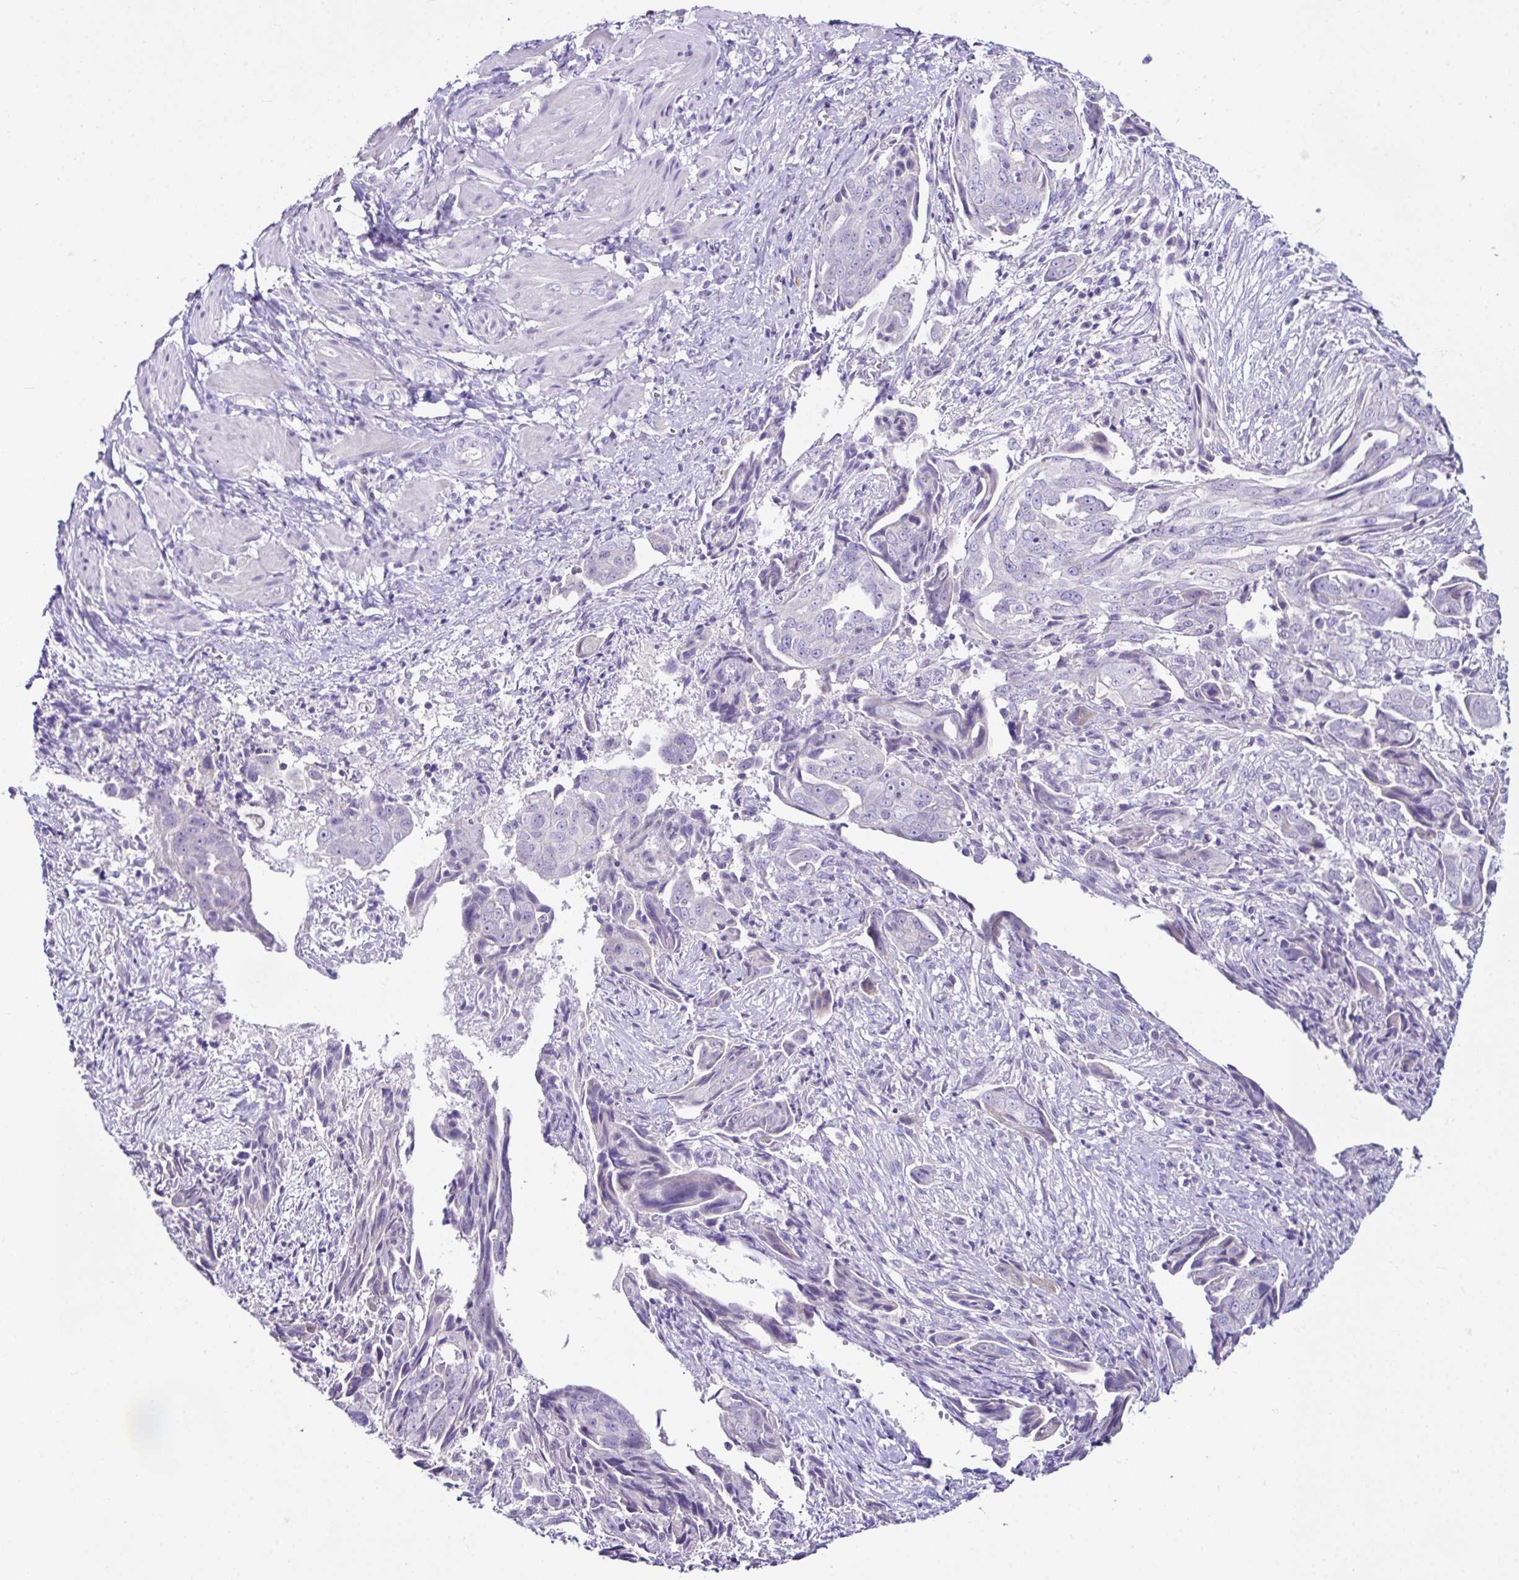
{"staining": {"intensity": "negative", "quantity": "none", "location": "none"}, "tissue": "ovarian cancer", "cell_type": "Tumor cells", "image_type": "cancer", "snomed": [{"axis": "morphology", "description": "Carcinoma, endometroid"}, {"axis": "topography", "description": "Ovary"}], "caption": "This is a image of IHC staining of ovarian cancer (endometroid carcinoma), which shows no expression in tumor cells.", "gene": "D2HGDH", "patient": {"sex": "female", "age": 70}}